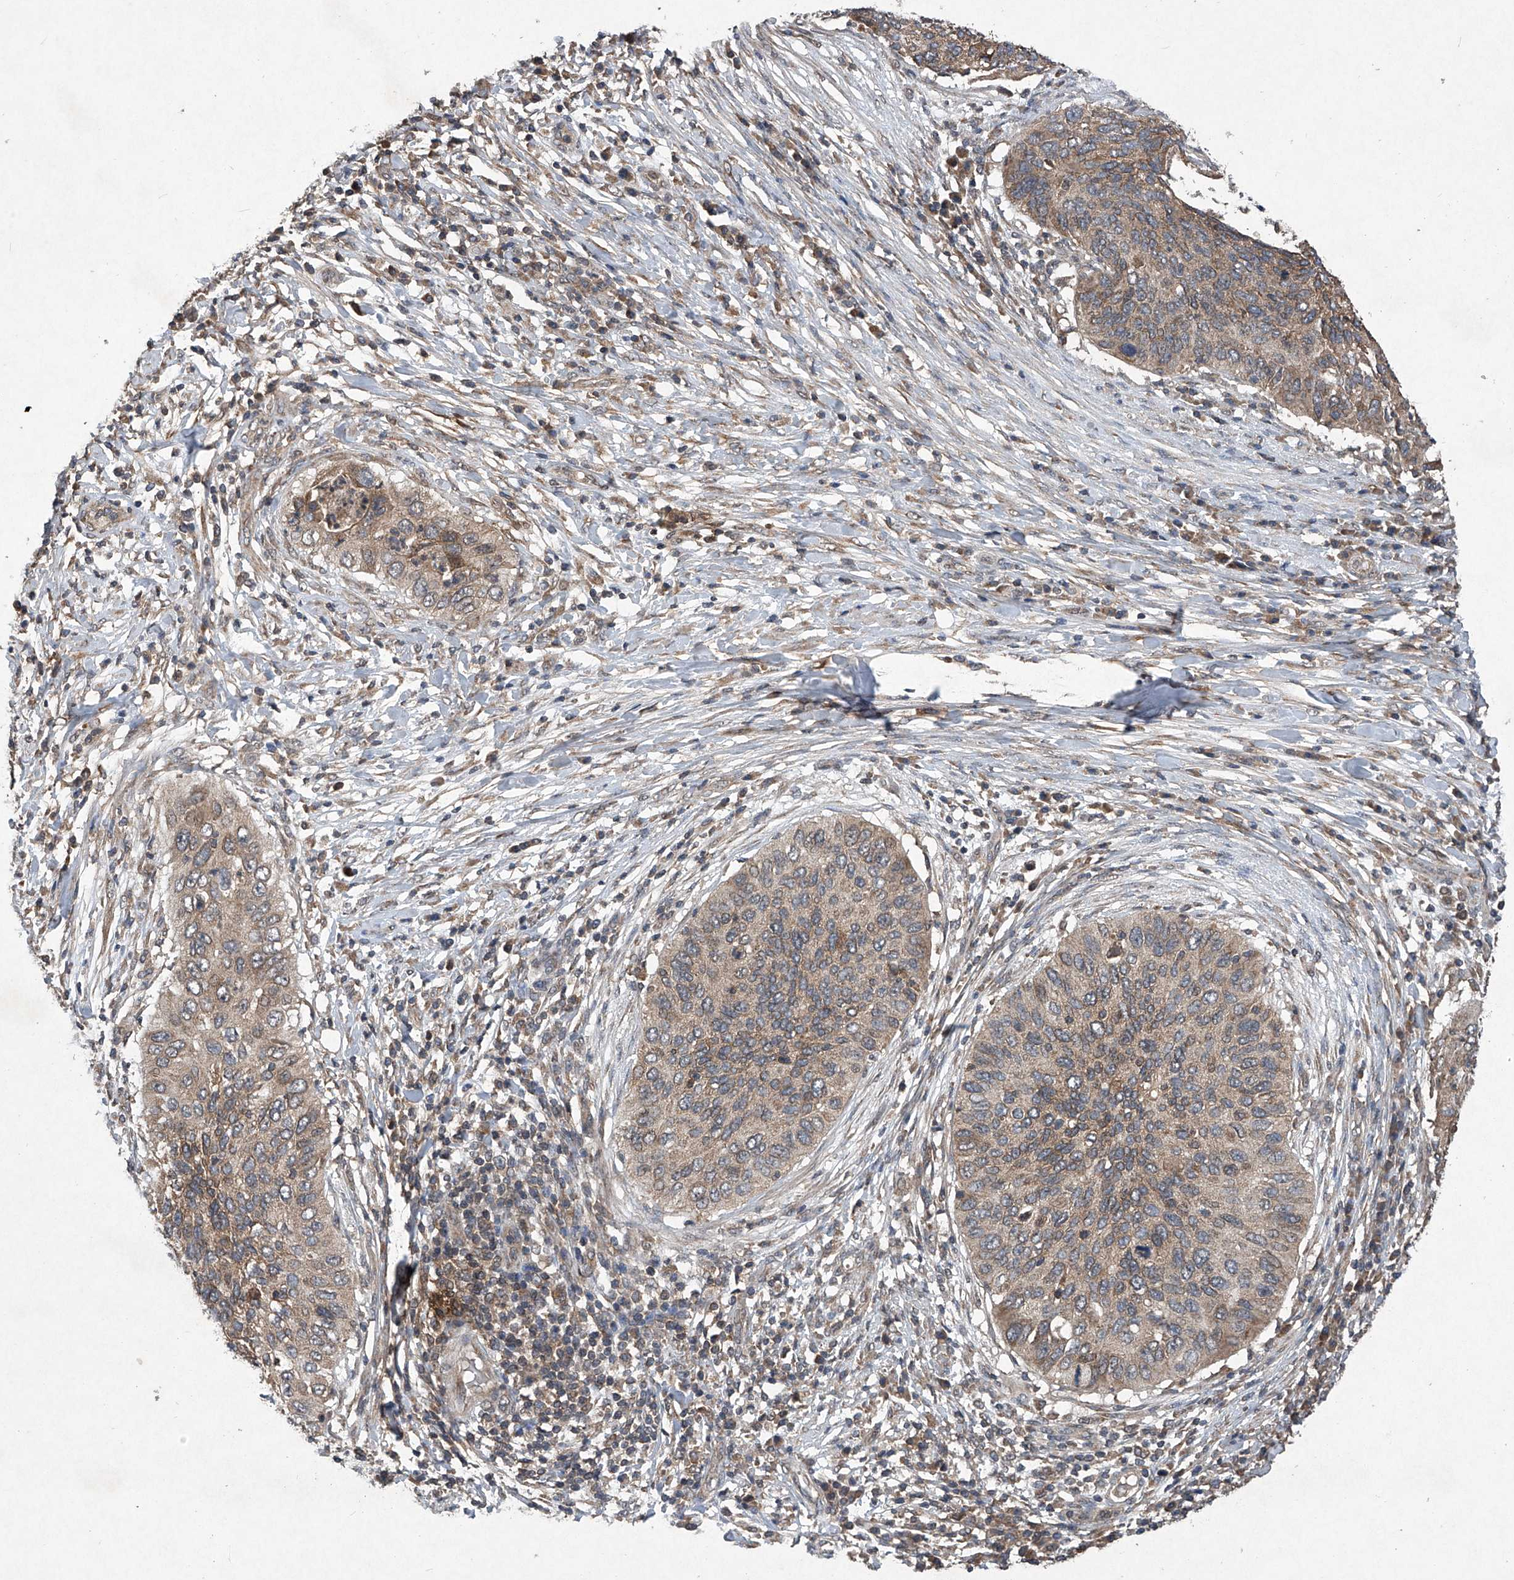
{"staining": {"intensity": "weak", "quantity": ">75%", "location": "cytoplasmic/membranous"}, "tissue": "cervical cancer", "cell_type": "Tumor cells", "image_type": "cancer", "snomed": [{"axis": "morphology", "description": "Squamous cell carcinoma, NOS"}, {"axis": "topography", "description": "Cervix"}], "caption": "Immunohistochemistry (IHC) of human cervical squamous cell carcinoma shows low levels of weak cytoplasmic/membranous positivity in approximately >75% of tumor cells. (DAB (3,3'-diaminobenzidine) IHC, brown staining for protein, blue staining for nuclei).", "gene": "SUMF2", "patient": {"sex": "female", "age": 38}}